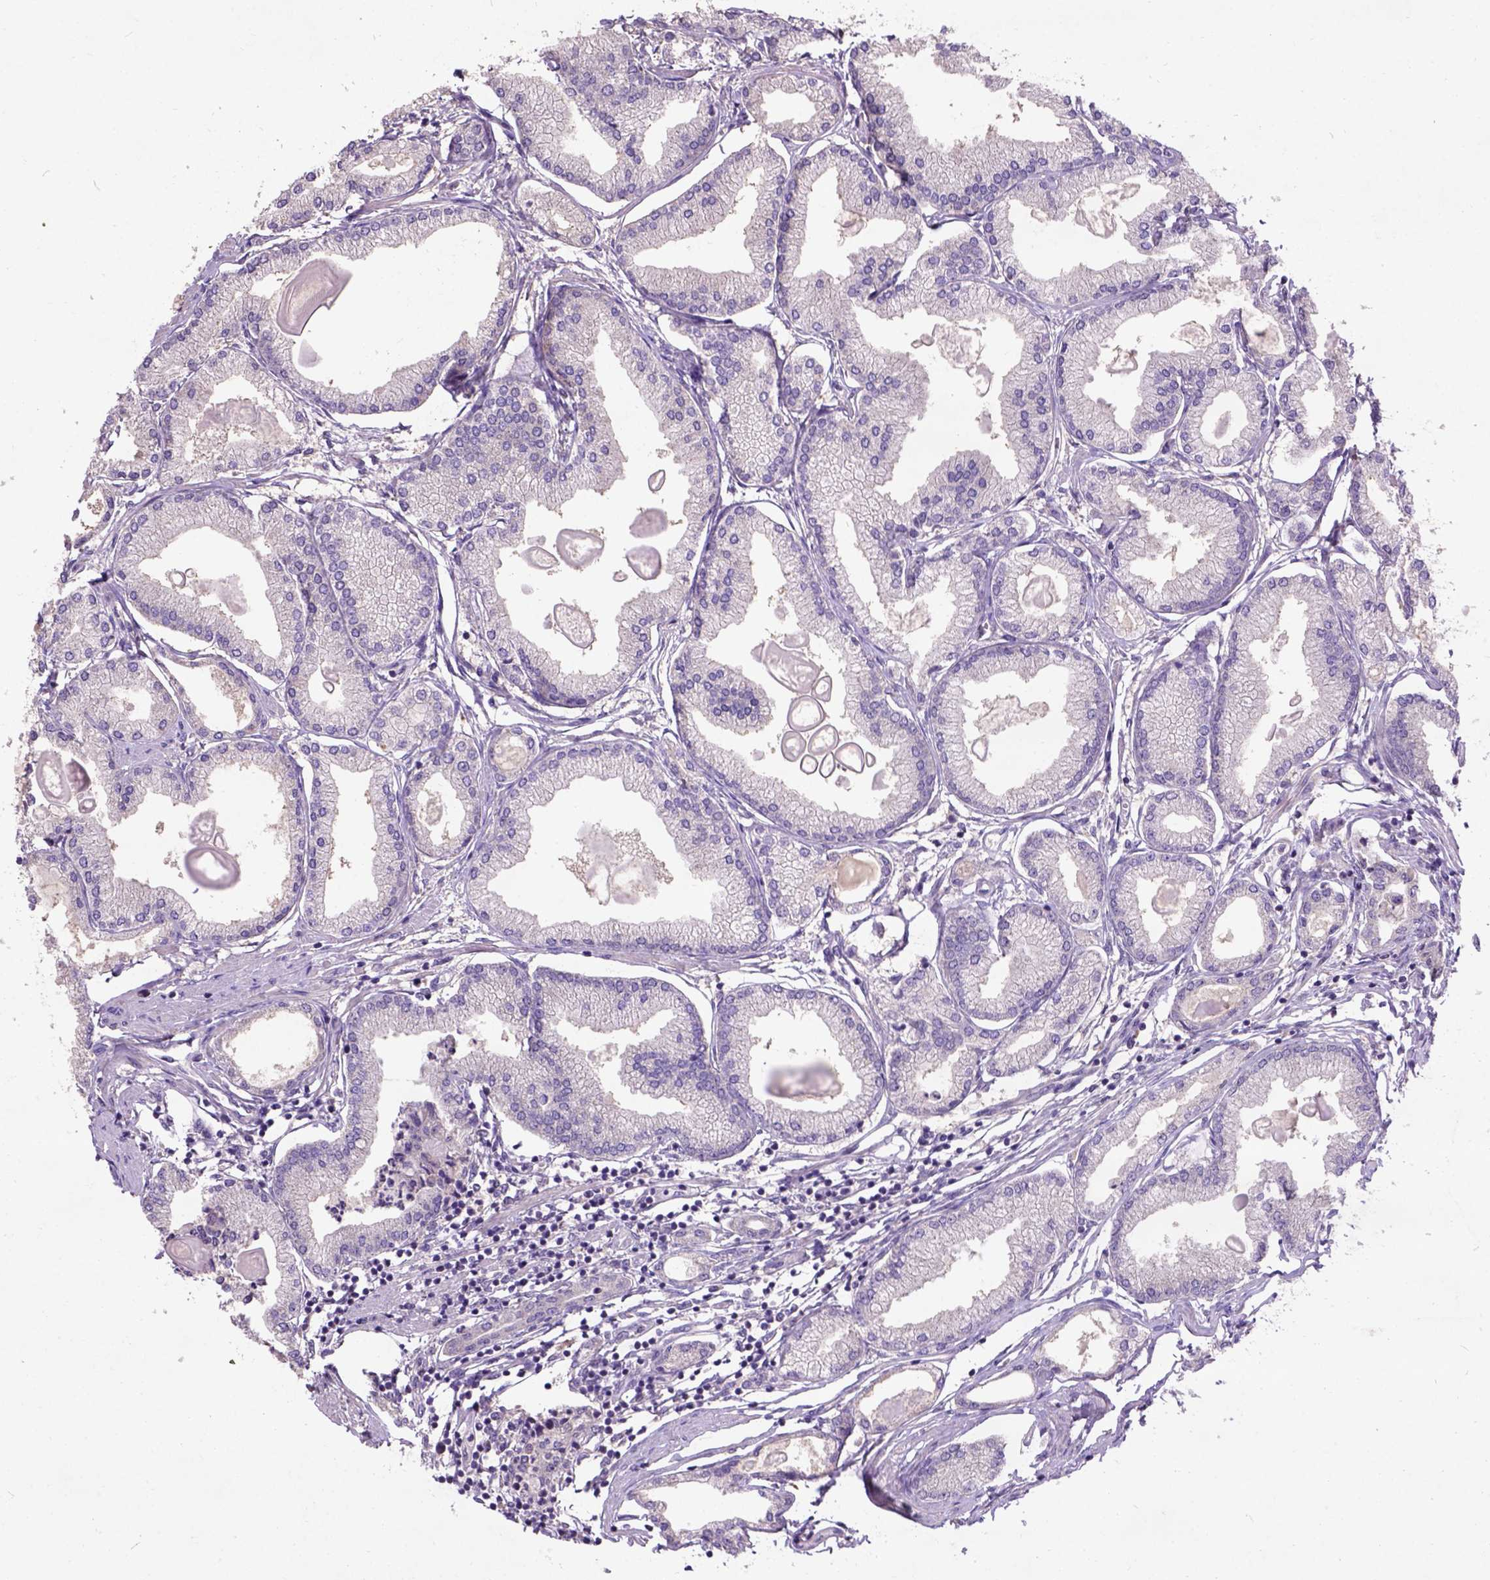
{"staining": {"intensity": "negative", "quantity": "none", "location": "none"}, "tissue": "prostate cancer", "cell_type": "Tumor cells", "image_type": "cancer", "snomed": [{"axis": "morphology", "description": "Adenocarcinoma, High grade"}, {"axis": "topography", "description": "Prostate"}], "caption": "Immunohistochemistry (IHC) micrograph of prostate cancer stained for a protein (brown), which displays no expression in tumor cells.", "gene": "KBTBD8", "patient": {"sex": "male", "age": 68}}